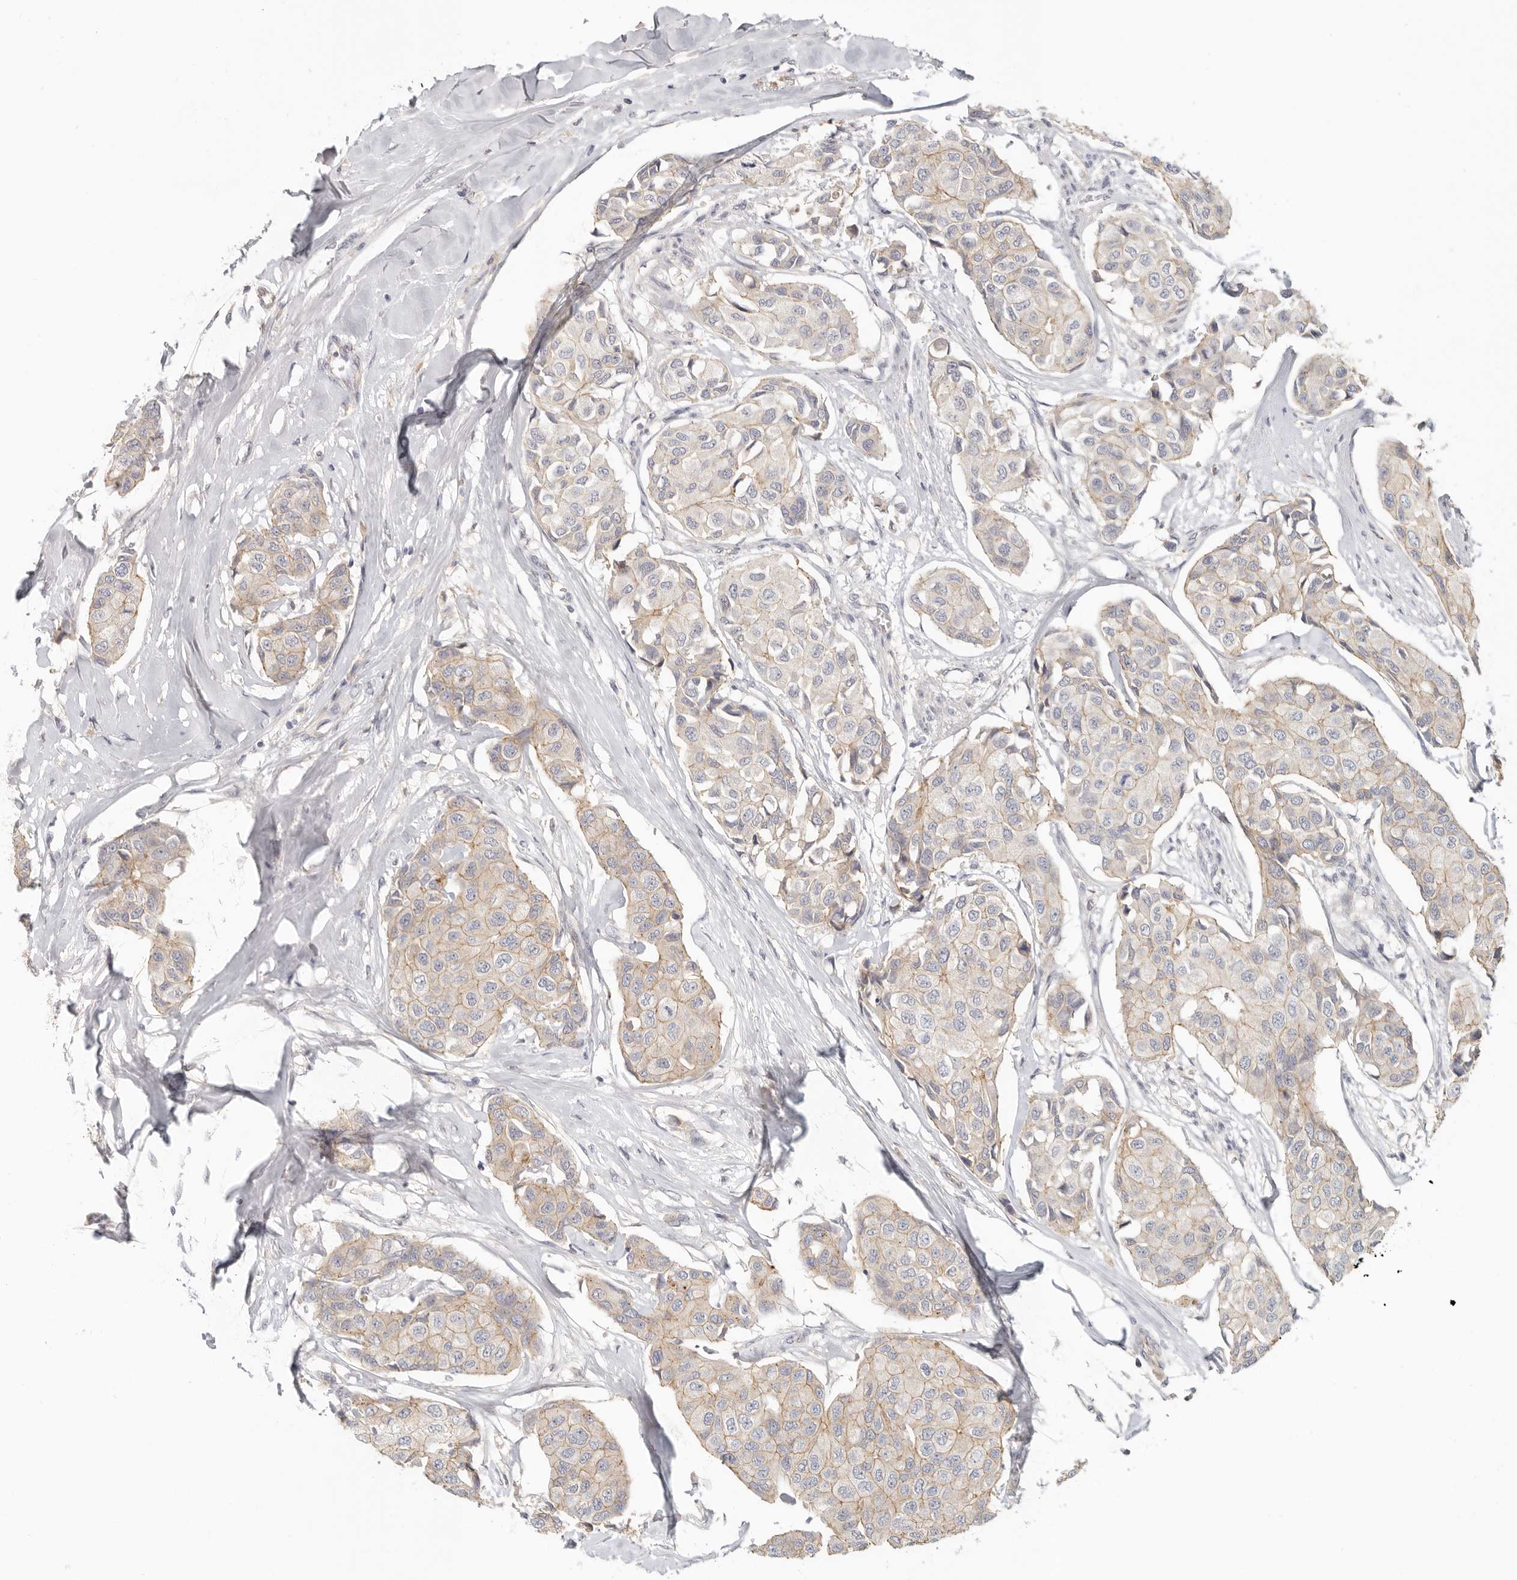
{"staining": {"intensity": "weak", "quantity": "25%-75%", "location": "cytoplasmic/membranous"}, "tissue": "breast cancer", "cell_type": "Tumor cells", "image_type": "cancer", "snomed": [{"axis": "morphology", "description": "Duct carcinoma"}, {"axis": "topography", "description": "Breast"}], "caption": "Human breast cancer stained for a protein (brown) displays weak cytoplasmic/membranous positive expression in approximately 25%-75% of tumor cells.", "gene": "ANXA9", "patient": {"sex": "female", "age": 80}}